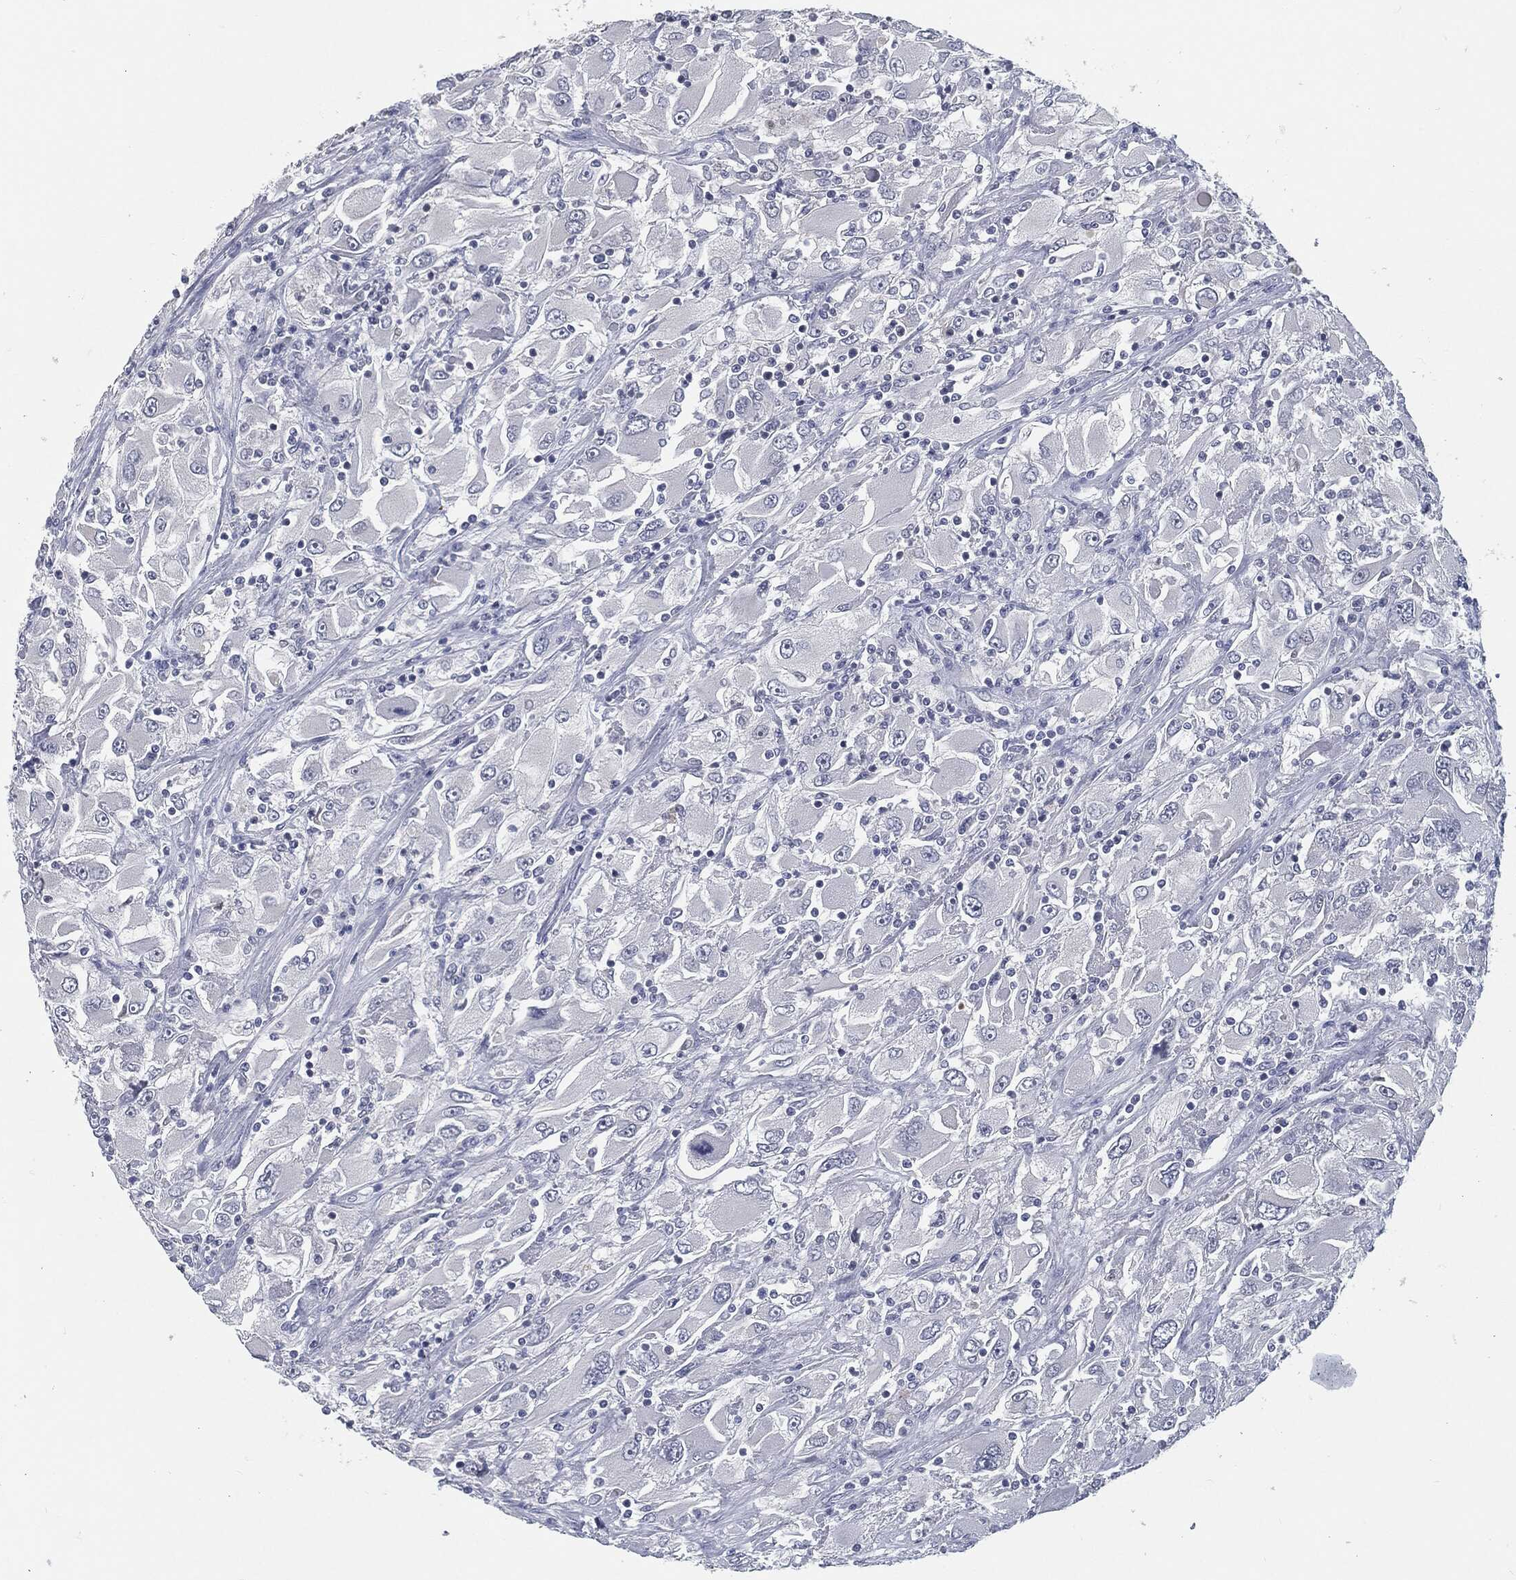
{"staining": {"intensity": "weak", "quantity": "25%-75%", "location": "nuclear"}, "tissue": "renal cancer", "cell_type": "Tumor cells", "image_type": "cancer", "snomed": [{"axis": "morphology", "description": "Adenocarcinoma, NOS"}, {"axis": "topography", "description": "Kidney"}], "caption": "Approximately 25%-75% of tumor cells in renal cancer exhibit weak nuclear protein expression as visualized by brown immunohistochemical staining.", "gene": "ANXA1", "patient": {"sex": "female", "age": 52}}